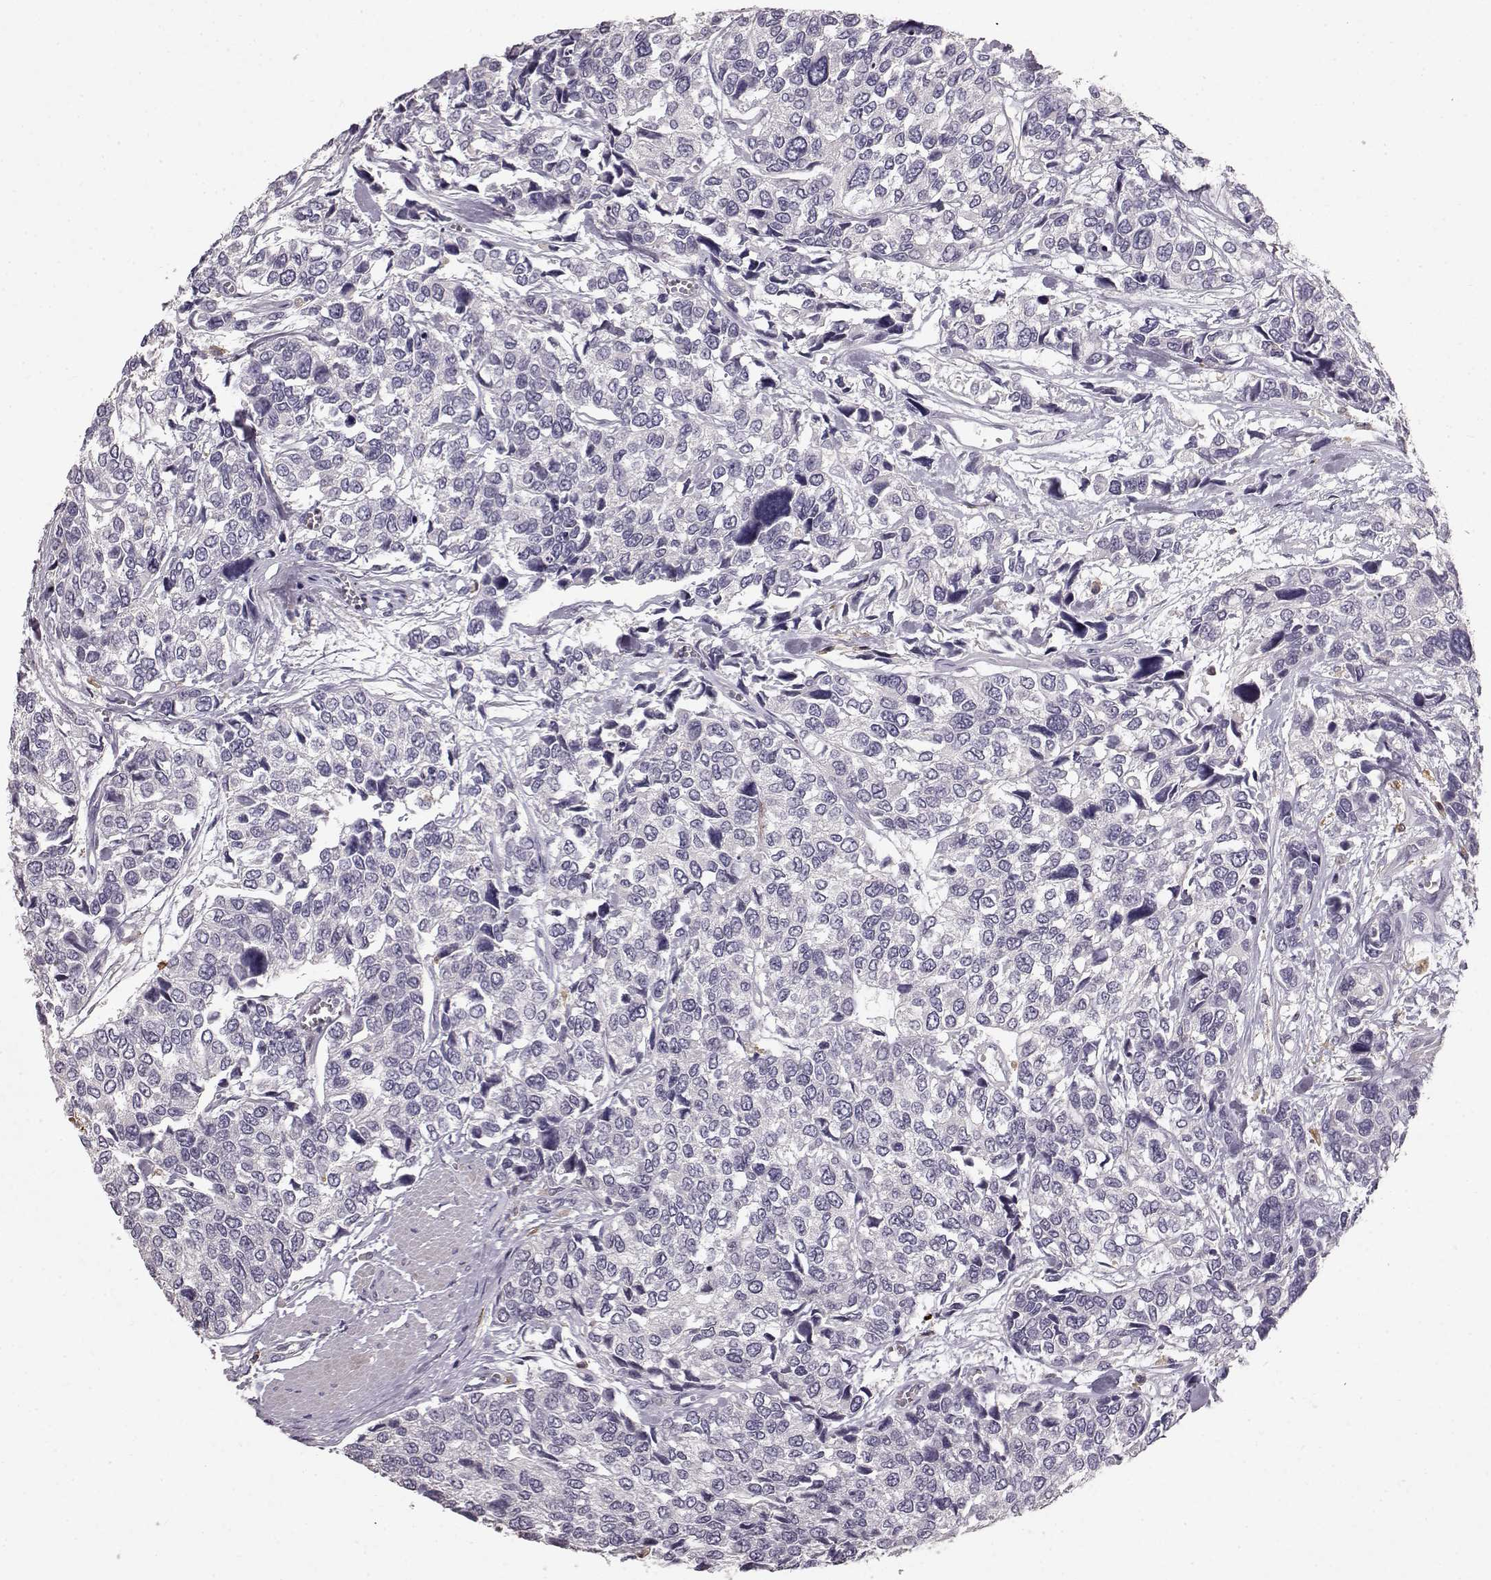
{"staining": {"intensity": "negative", "quantity": "none", "location": "none"}, "tissue": "urothelial cancer", "cell_type": "Tumor cells", "image_type": "cancer", "snomed": [{"axis": "morphology", "description": "Urothelial carcinoma, High grade"}, {"axis": "topography", "description": "Urinary bladder"}], "caption": "Tumor cells show no significant staining in urothelial cancer.", "gene": "CCNF", "patient": {"sex": "male", "age": 77}}